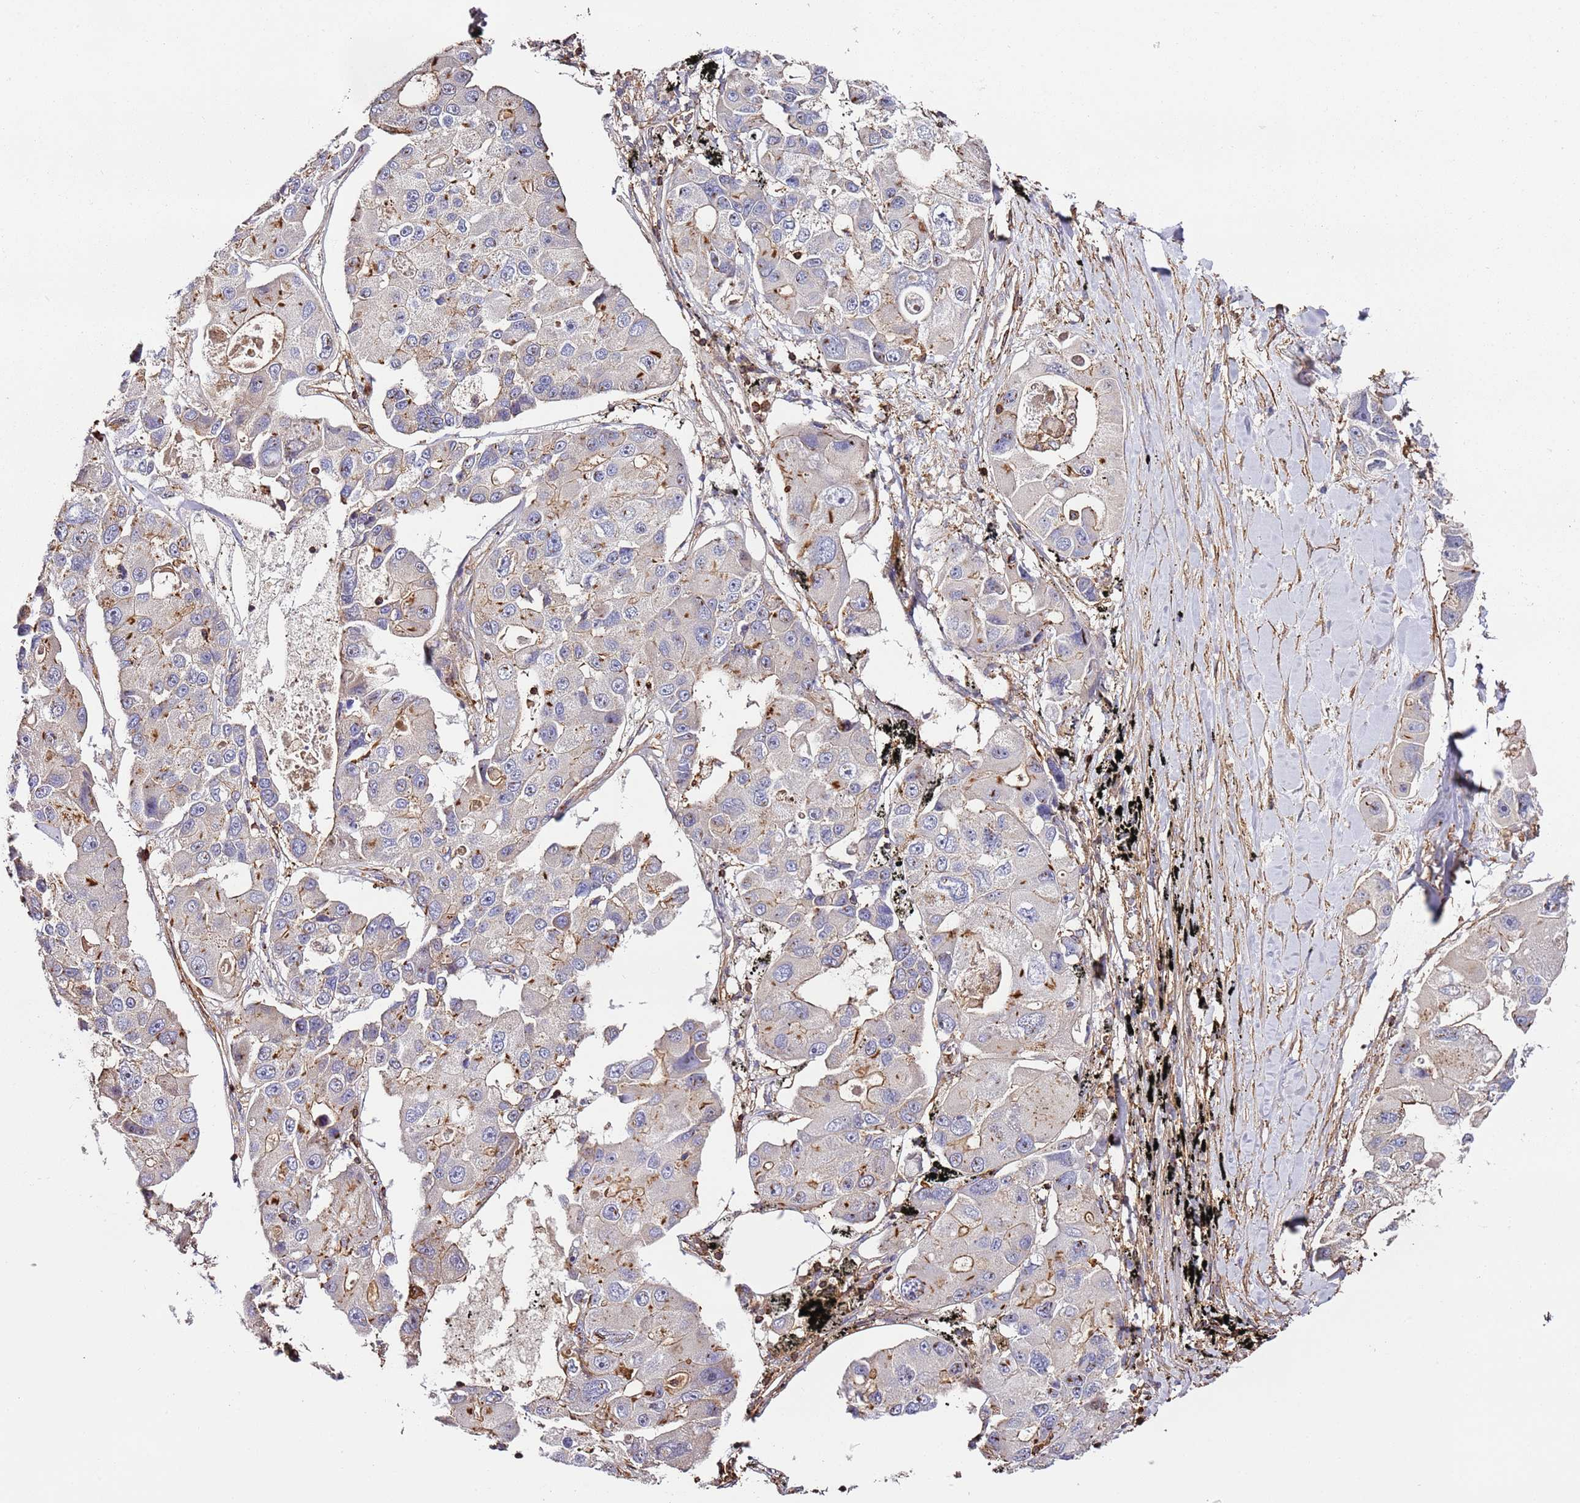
{"staining": {"intensity": "weak", "quantity": "<25%", "location": "cytoplasmic/membranous"}, "tissue": "lung cancer", "cell_type": "Tumor cells", "image_type": "cancer", "snomed": [{"axis": "morphology", "description": "Adenocarcinoma, NOS"}, {"axis": "topography", "description": "Lung"}], "caption": "Human lung cancer stained for a protein using IHC displays no staining in tumor cells.", "gene": "CYP2U1", "patient": {"sex": "female", "age": 54}}